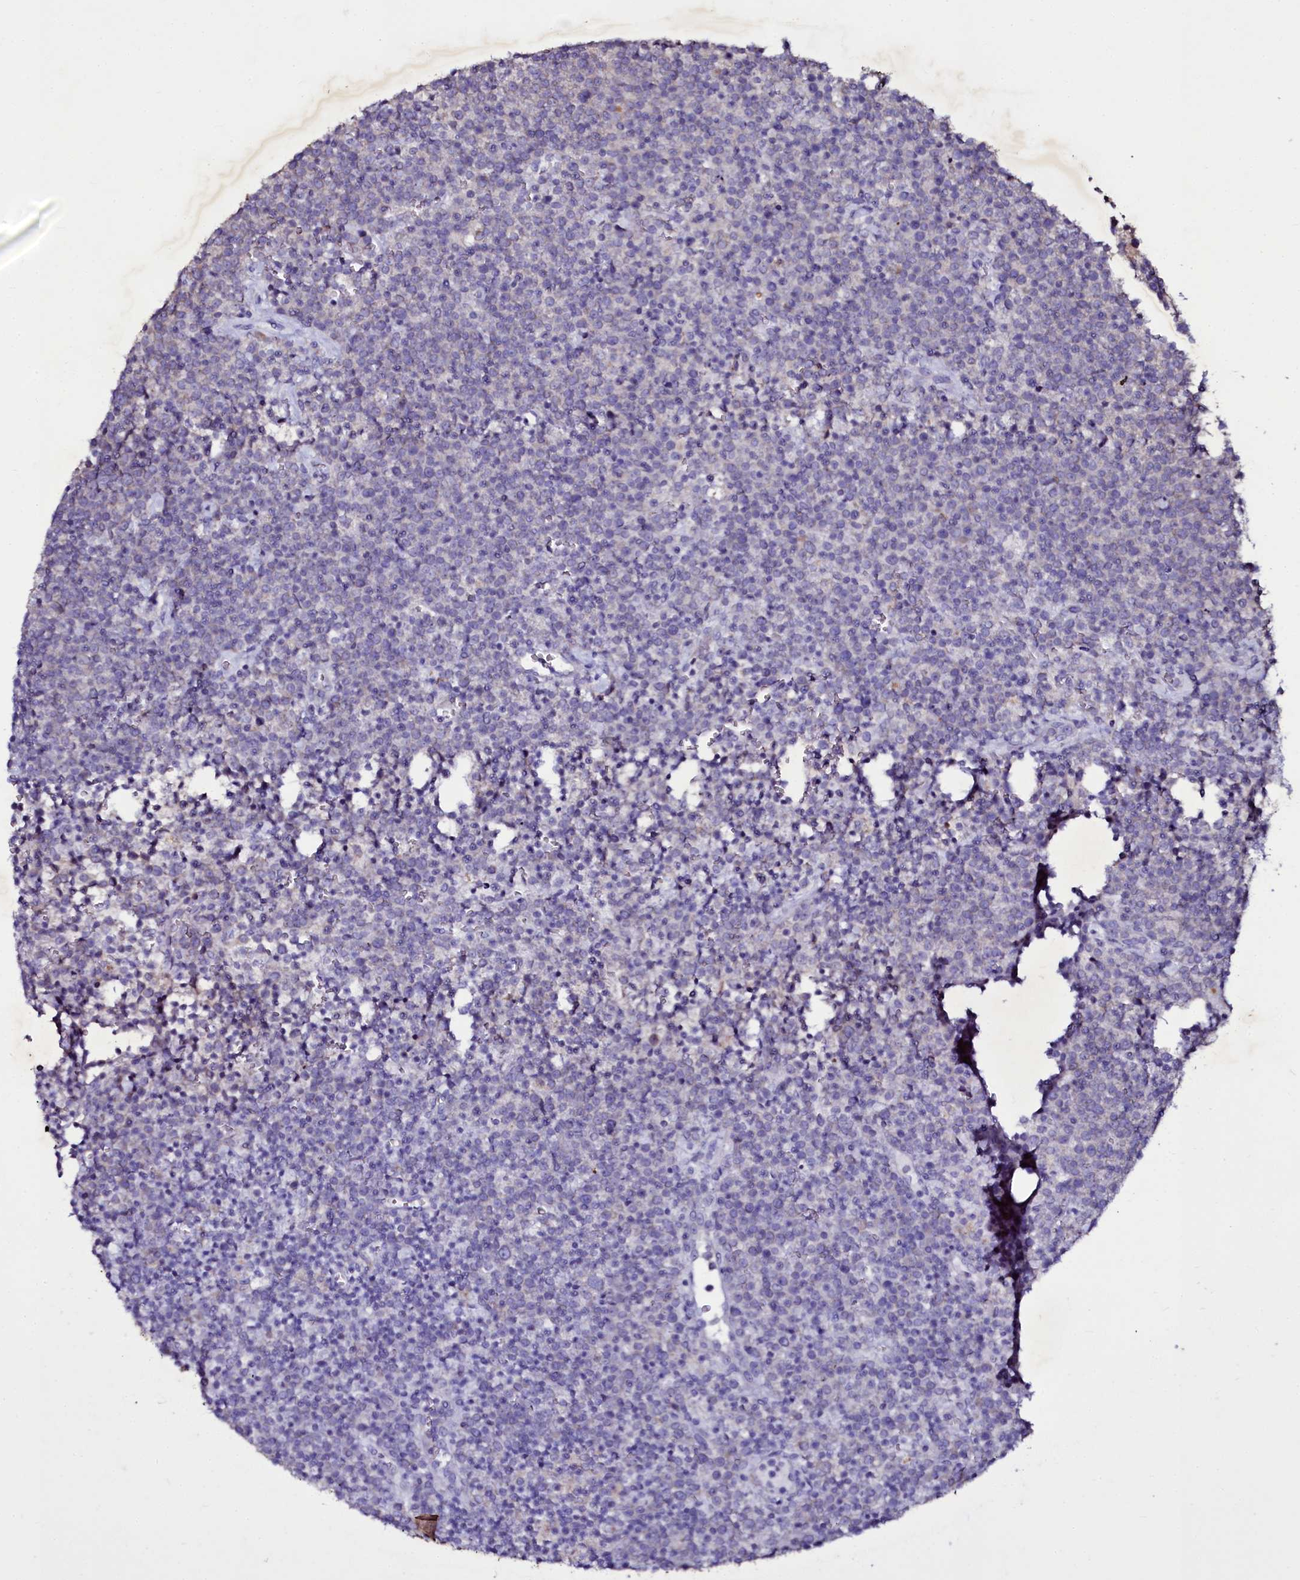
{"staining": {"intensity": "negative", "quantity": "none", "location": "none"}, "tissue": "lymphoma", "cell_type": "Tumor cells", "image_type": "cancer", "snomed": [{"axis": "morphology", "description": "Malignant lymphoma, non-Hodgkin's type, High grade"}, {"axis": "topography", "description": "Lymph node"}], "caption": "The immunohistochemistry micrograph has no significant staining in tumor cells of lymphoma tissue. Brightfield microscopy of immunohistochemistry stained with DAB (3,3'-diaminobenzidine) (brown) and hematoxylin (blue), captured at high magnification.", "gene": "SELENOT", "patient": {"sex": "male", "age": 61}}